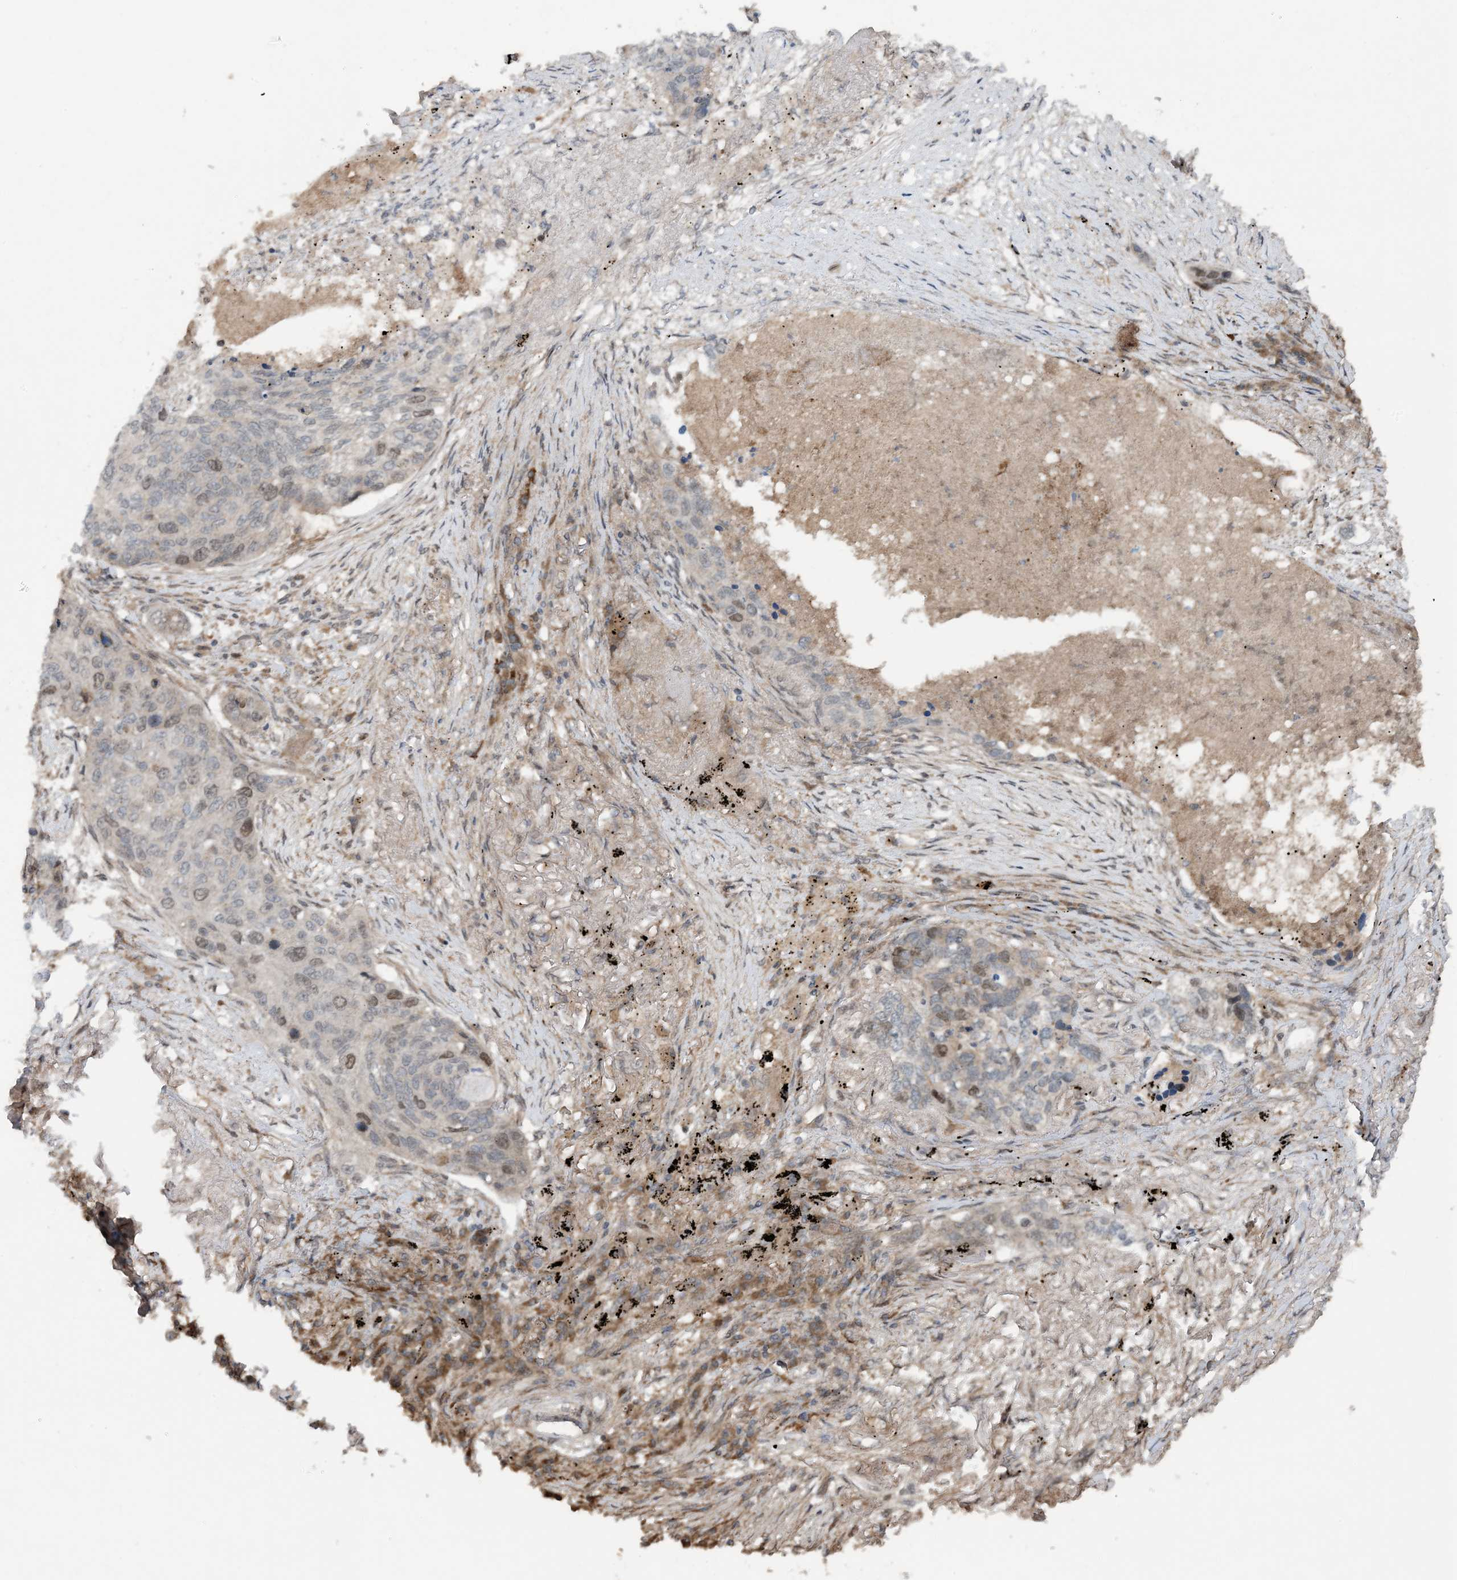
{"staining": {"intensity": "moderate", "quantity": "<25%", "location": "nuclear"}, "tissue": "lung cancer", "cell_type": "Tumor cells", "image_type": "cancer", "snomed": [{"axis": "morphology", "description": "Squamous cell carcinoma, NOS"}, {"axis": "topography", "description": "Lung"}], "caption": "A high-resolution histopathology image shows immunohistochemistry staining of lung cancer (squamous cell carcinoma), which reveals moderate nuclear positivity in approximately <25% of tumor cells. Immunohistochemistry stains the protein in brown and the nuclei are stained blue.", "gene": "HEMK1", "patient": {"sex": "female", "age": 63}}